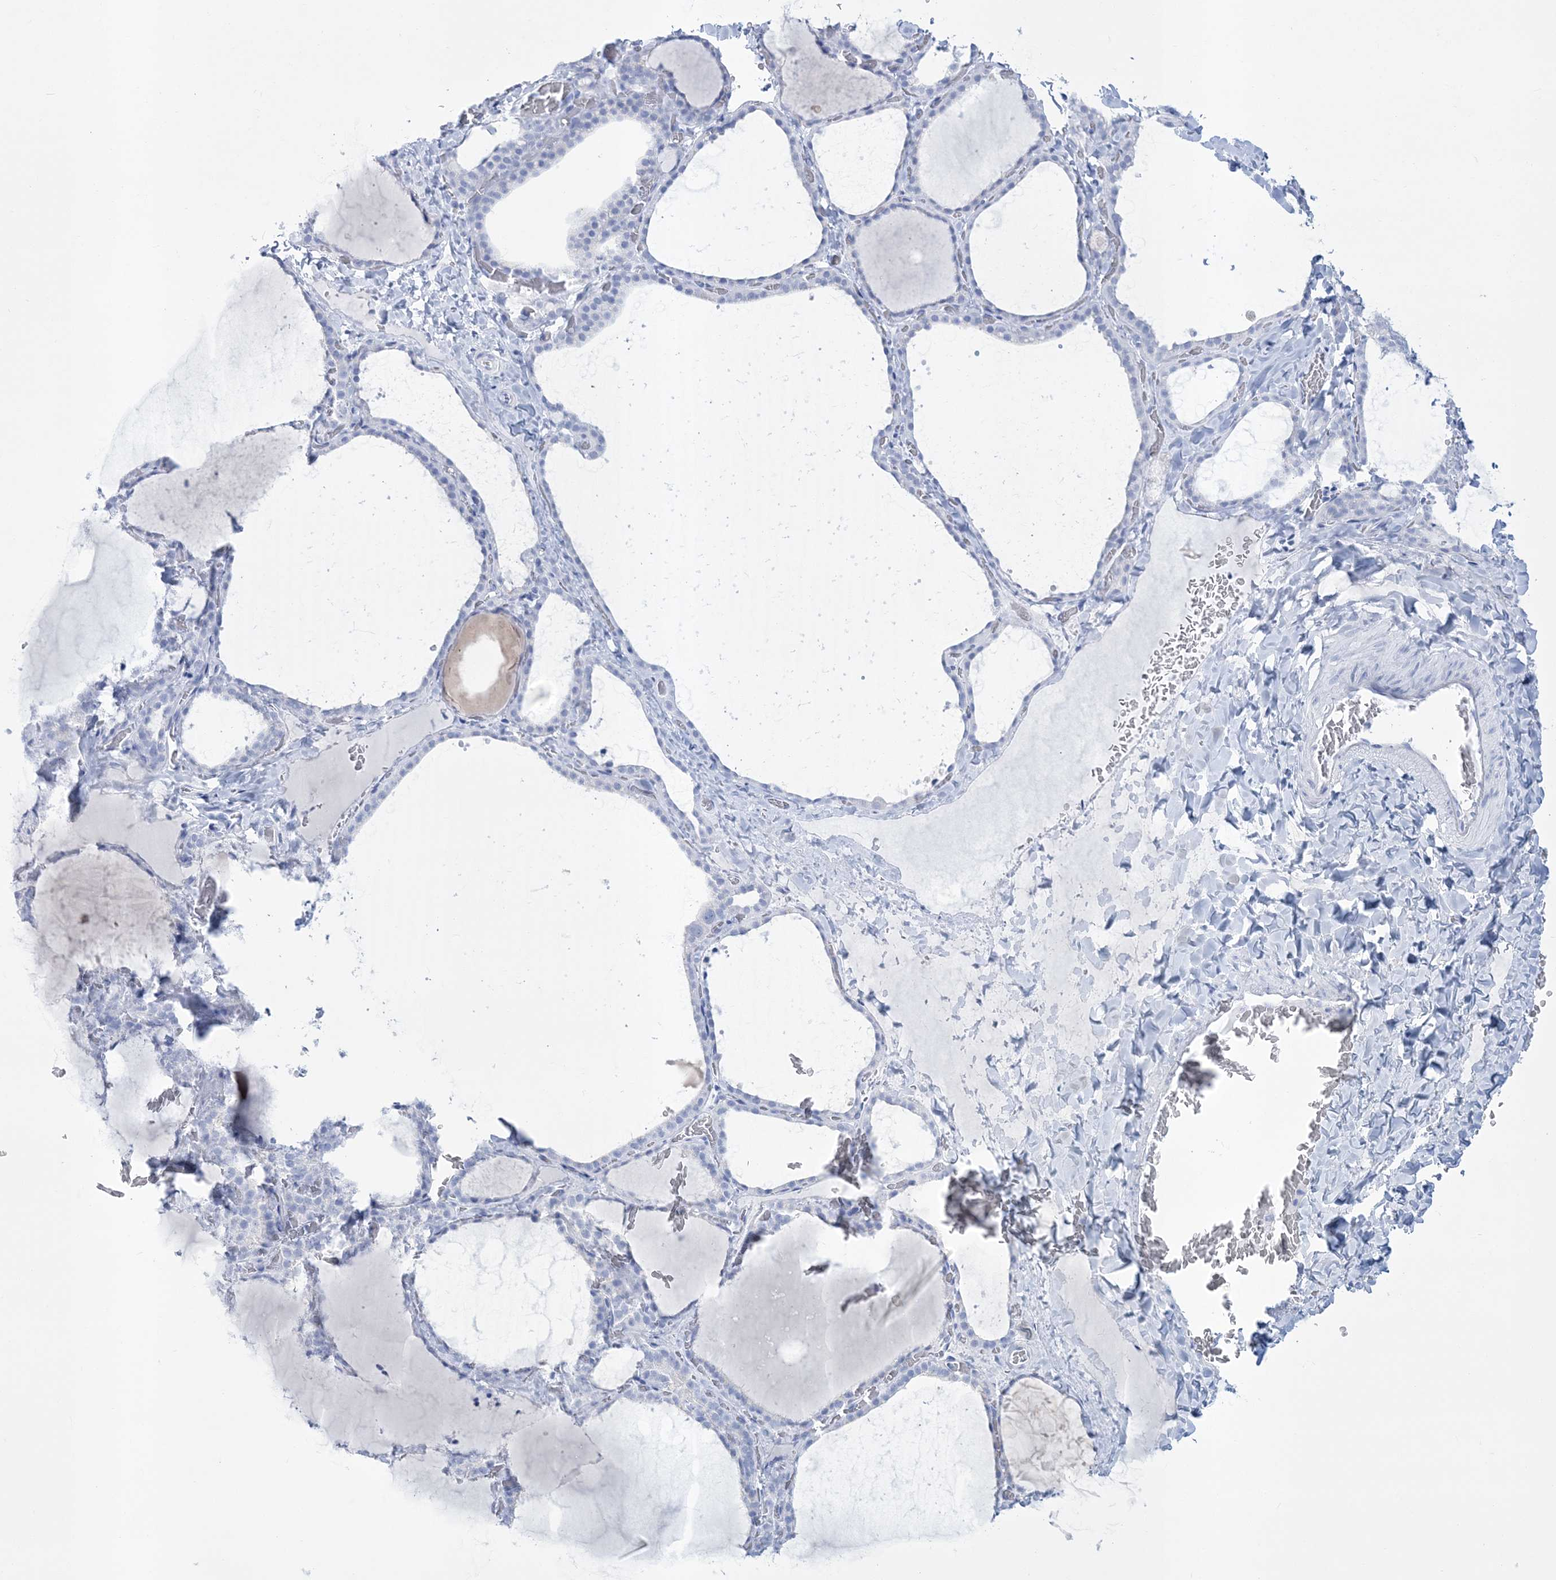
{"staining": {"intensity": "negative", "quantity": "none", "location": "none"}, "tissue": "thyroid gland", "cell_type": "Glandular cells", "image_type": "normal", "snomed": [{"axis": "morphology", "description": "Normal tissue, NOS"}, {"axis": "topography", "description": "Thyroid gland"}], "caption": "A high-resolution histopathology image shows immunohistochemistry staining of unremarkable thyroid gland, which reveals no significant staining in glandular cells.", "gene": "RBP2", "patient": {"sex": "female", "age": 22}}